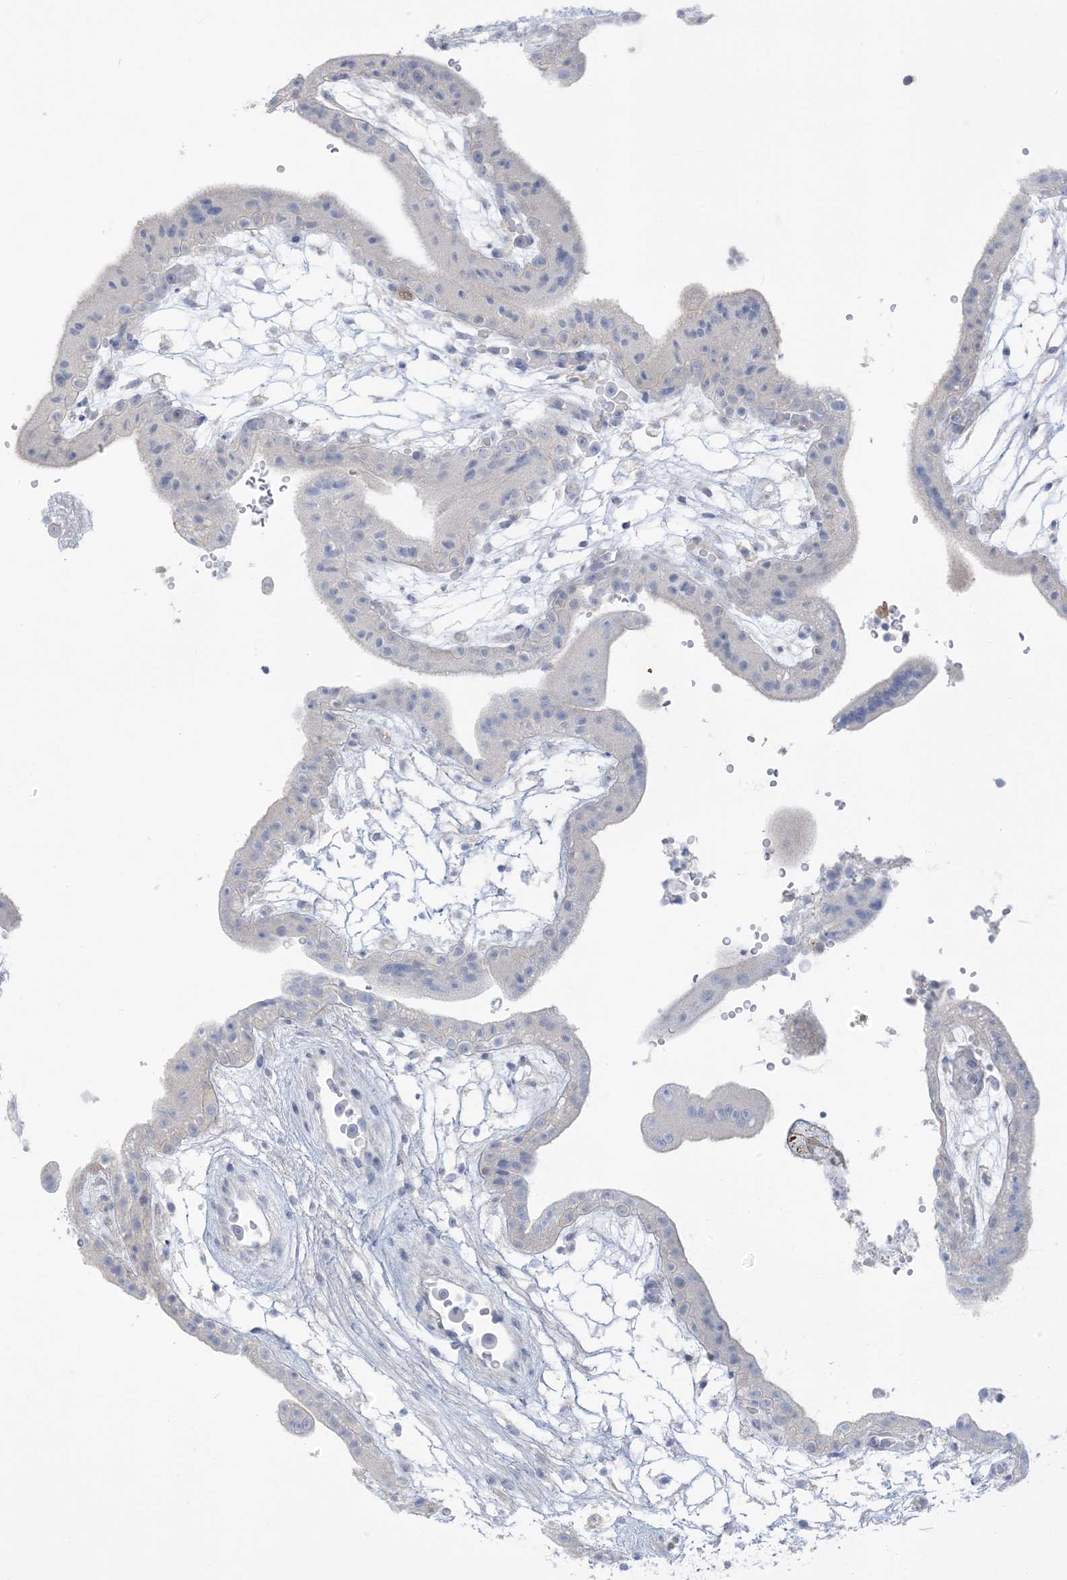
{"staining": {"intensity": "negative", "quantity": "none", "location": "none"}, "tissue": "placenta", "cell_type": "Trophoblastic cells", "image_type": "normal", "snomed": [{"axis": "morphology", "description": "Normal tissue, NOS"}, {"axis": "topography", "description": "Placenta"}], "caption": "High magnification brightfield microscopy of normal placenta stained with DAB (3,3'-diaminobenzidine) (brown) and counterstained with hematoxylin (blue): trophoblastic cells show no significant expression.", "gene": "ICMT", "patient": {"sex": "female", "age": 18}}